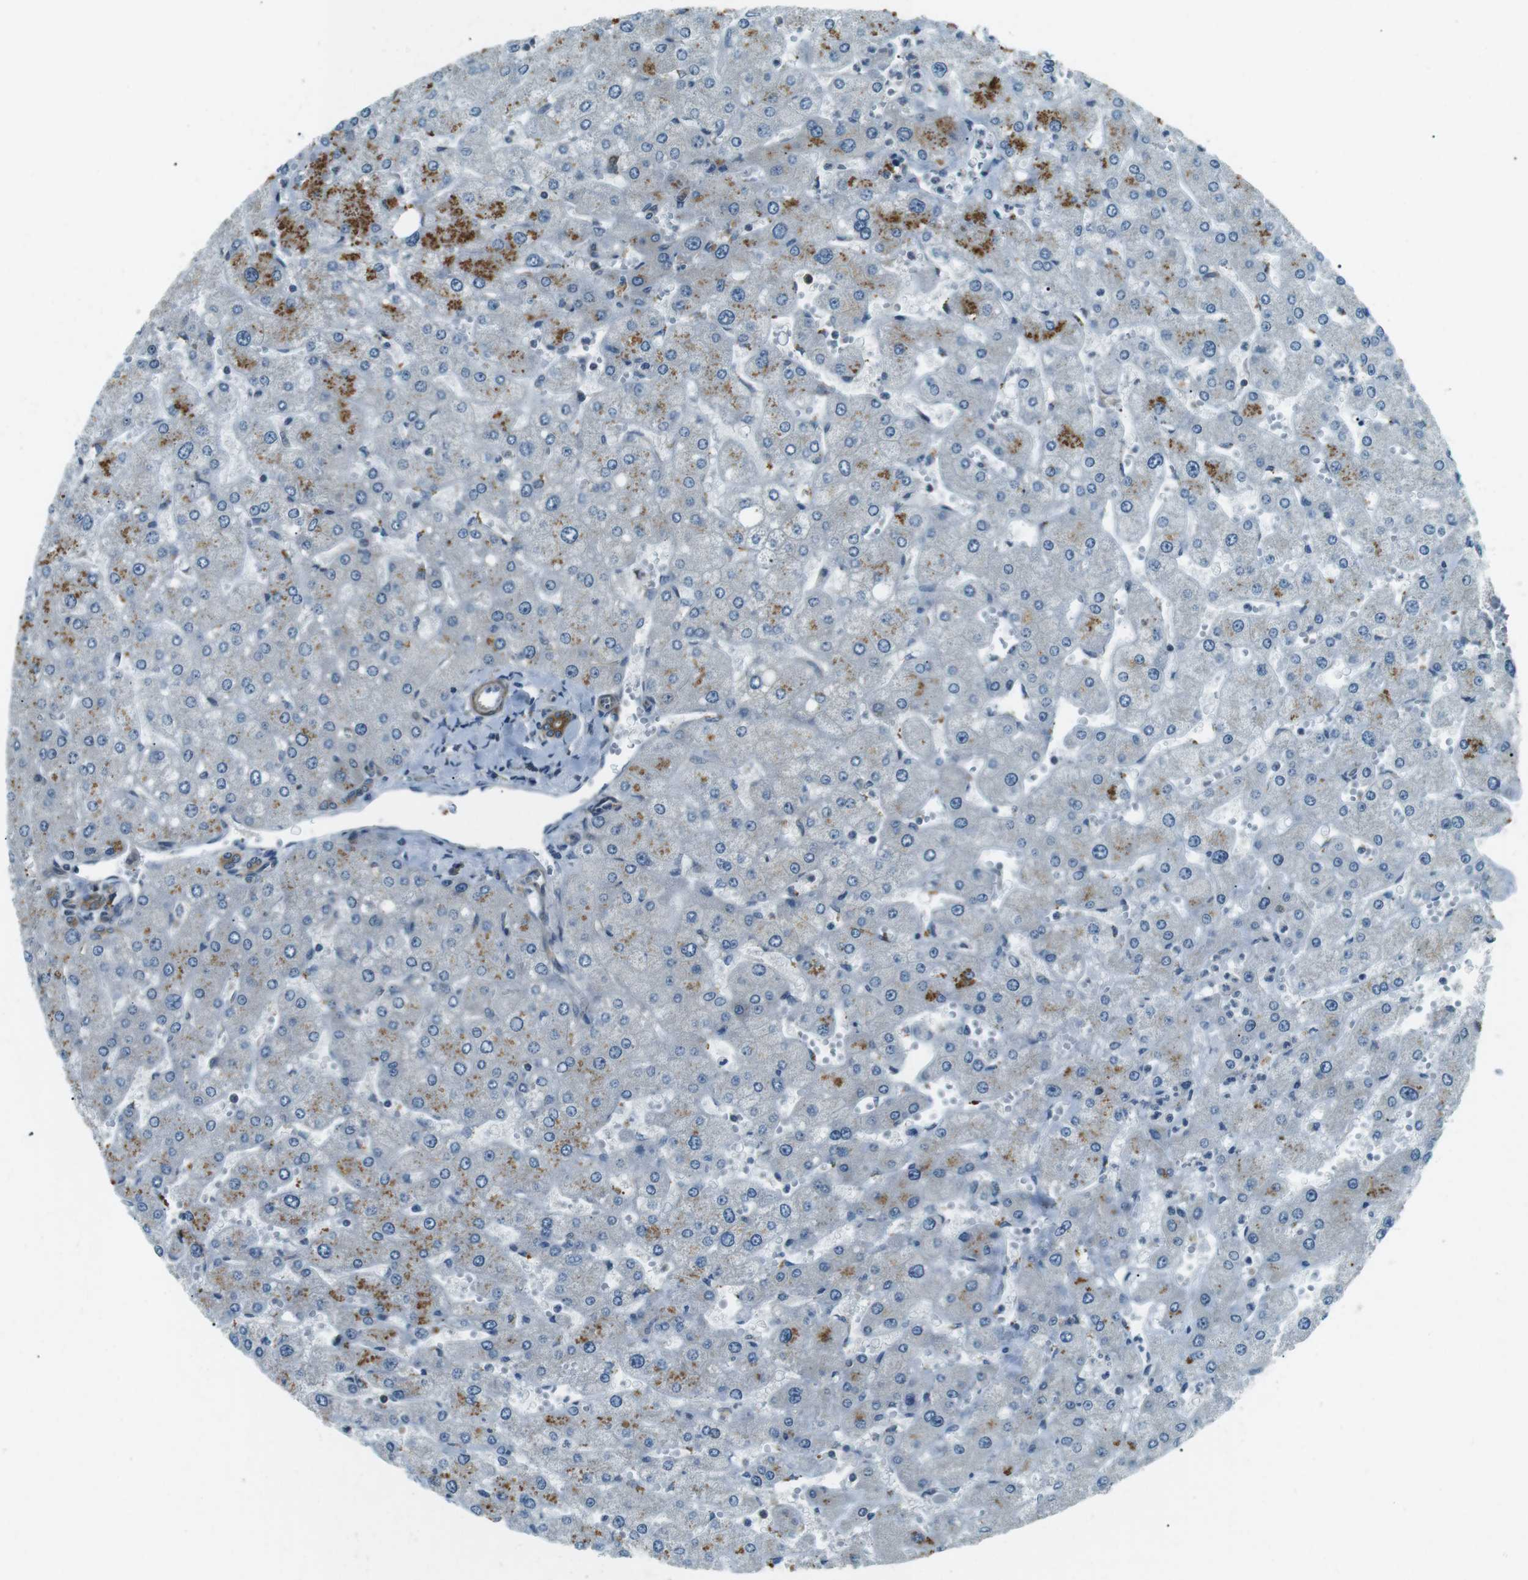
{"staining": {"intensity": "moderate", "quantity": ">75%", "location": "cytoplasmic/membranous"}, "tissue": "liver", "cell_type": "Cholangiocytes", "image_type": "normal", "snomed": [{"axis": "morphology", "description": "Normal tissue, NOS"}, {"axis": "topography", "description": "Liver"}], "caption": "Immunohistochemical staining of normal liver demonstrates >75% levels of moderate cytoplasmic/membranous protein staining in about >75% of cholangiocytes. The staining is performed using DAB brown chromogen to label protein expression. The nuclei are counter-stained blue using hematoxylin.", "gene": "TMEM74", "patient": {"sex": "male", "age": 55}}